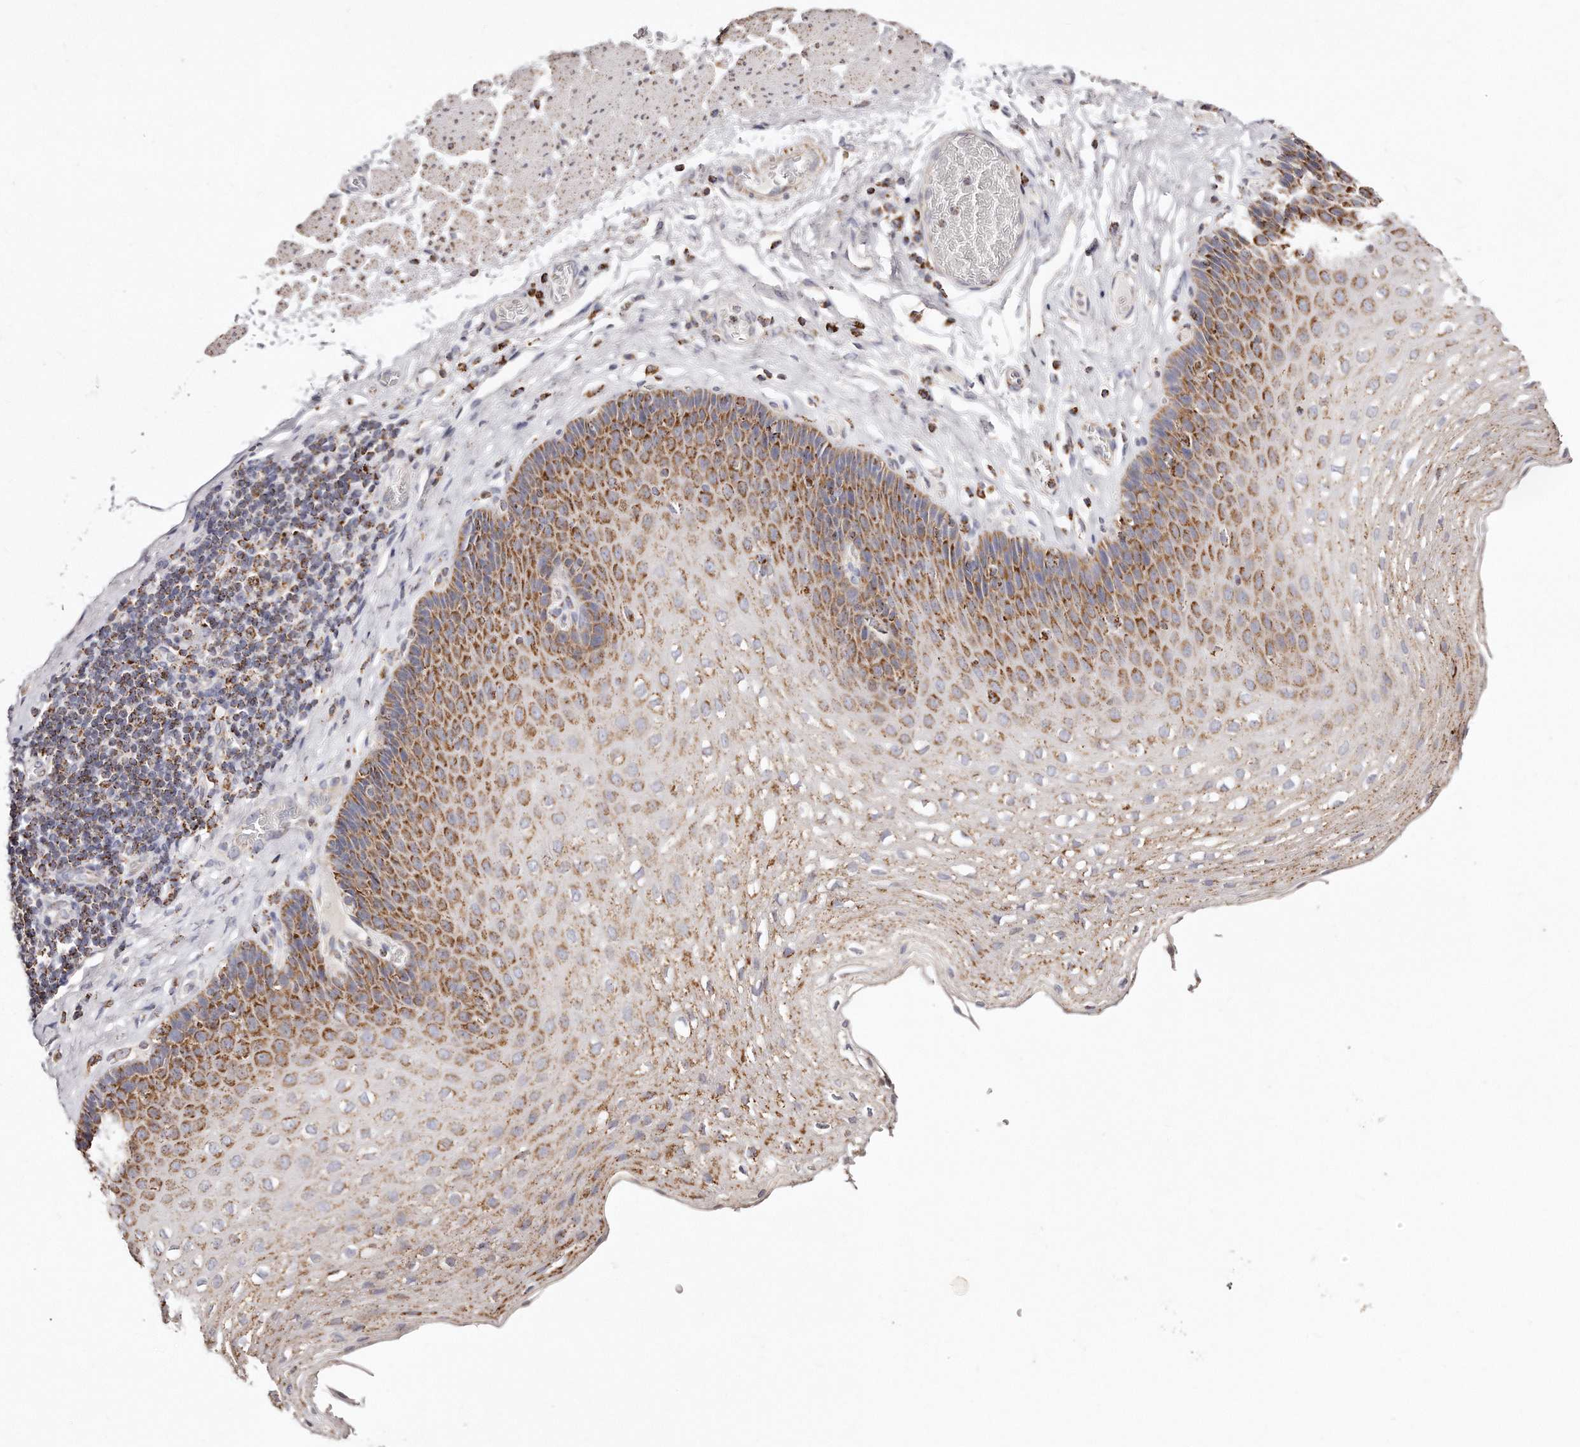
{"staining": {"intensity": "moderate", "quantity": "25%-75%", "location": "cytoplasmic/membranous"}, "tissue": "esophagus", "cell_type": "Squamous epithelial cells", "image_type": "normal", "snomed": [{"axis": "morphology", "description": "Normal tissue, NOS"}, {"axis": "topography", "description": "Esophagus"}], "caption": "Protein staining reveals moderate cytoplasmic/membranous positivity in approximately 25%-75% of squamous epithelial cells in unremarkable esophagus. (brown staining indicates protein expression, while blue staining denotes nuclei).", "gene": "RTKN", "patient": {"sex": "female", "age": 66}}